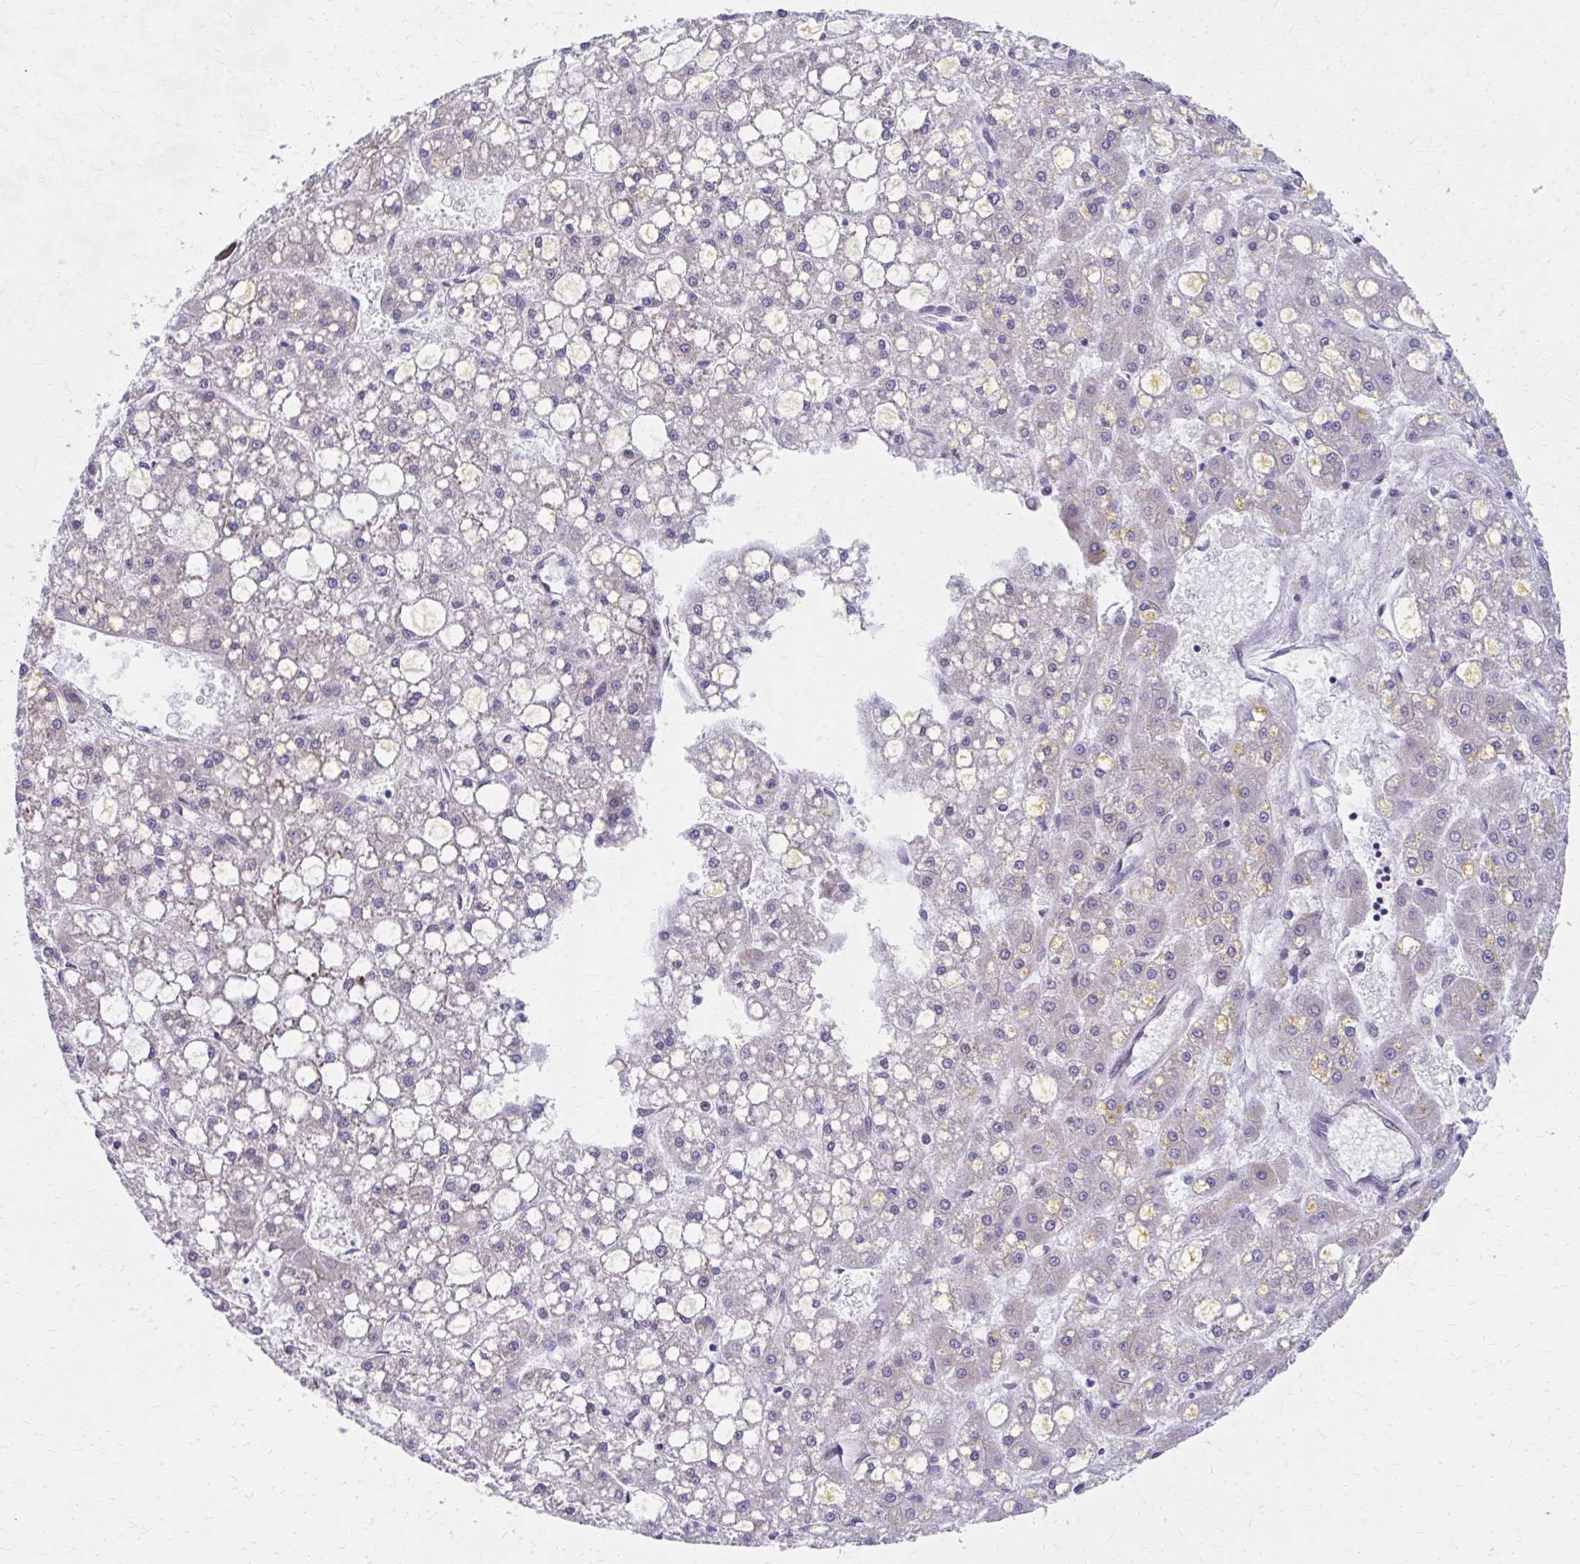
{"staining": {"intensity": "negative", "quantity": "none", "location": "none"}, "tissue": "liver cancer", "cell_type": "Tumor cells", "image_type": "cancer", "snomed": [{"axis": "morphology", "description": "Carcinoma, Hepatocellular, NOS"}, {"axis": "topography", "description": "Liver"}], "caption": "Liver cancer stained for a protein using IHC displays no staining tumor cells.", "gene": "ZNF778", "patient": {"sex": "male", "age": 67}}